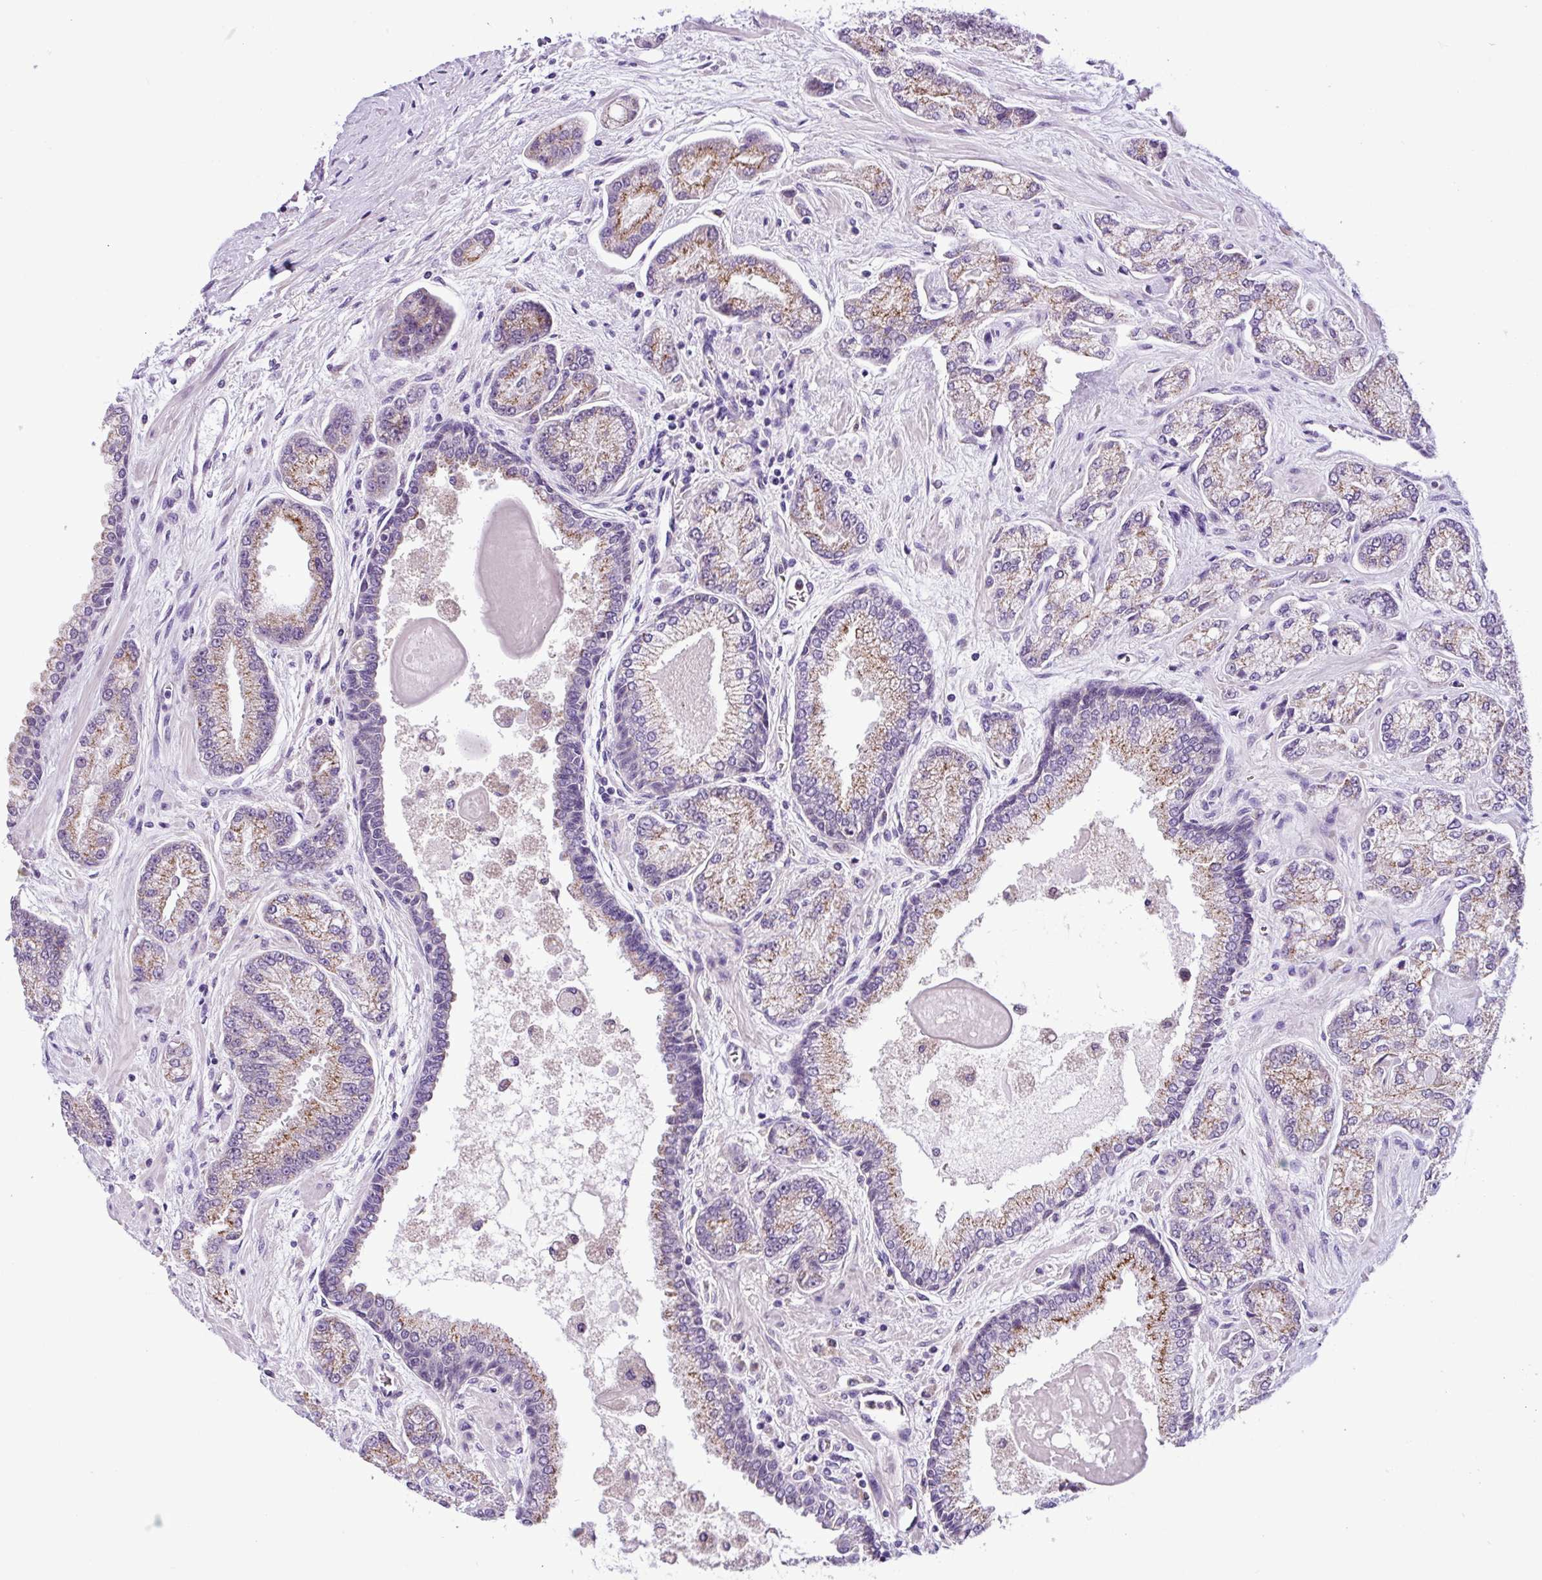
{"staining": {"intensity": "moderate", "quantity": "25%-75%", "location": "cytoplasmic/membranous"}, "tissue": "prostate cancer", "cell_type": "Tumor cells", "image_type": "cancer", "snomed": [{"axis": "morphology", "description": "Adenocarcinoma, High grade"}, {"axis": "topography", "description": "Prostate"}], "caption": "Immunohistochemical staining of prostate cancer reveals medium levels of moderate cytoplasmic/membranous staining in approximately 25%-75% of tumor cells. (Stains: DAB in brown, nuclei in blue, Microscopy: brightfield microscopy at high magnification).", "gene": "TONSL", "patient": {"sex": "male", "age": 68}}